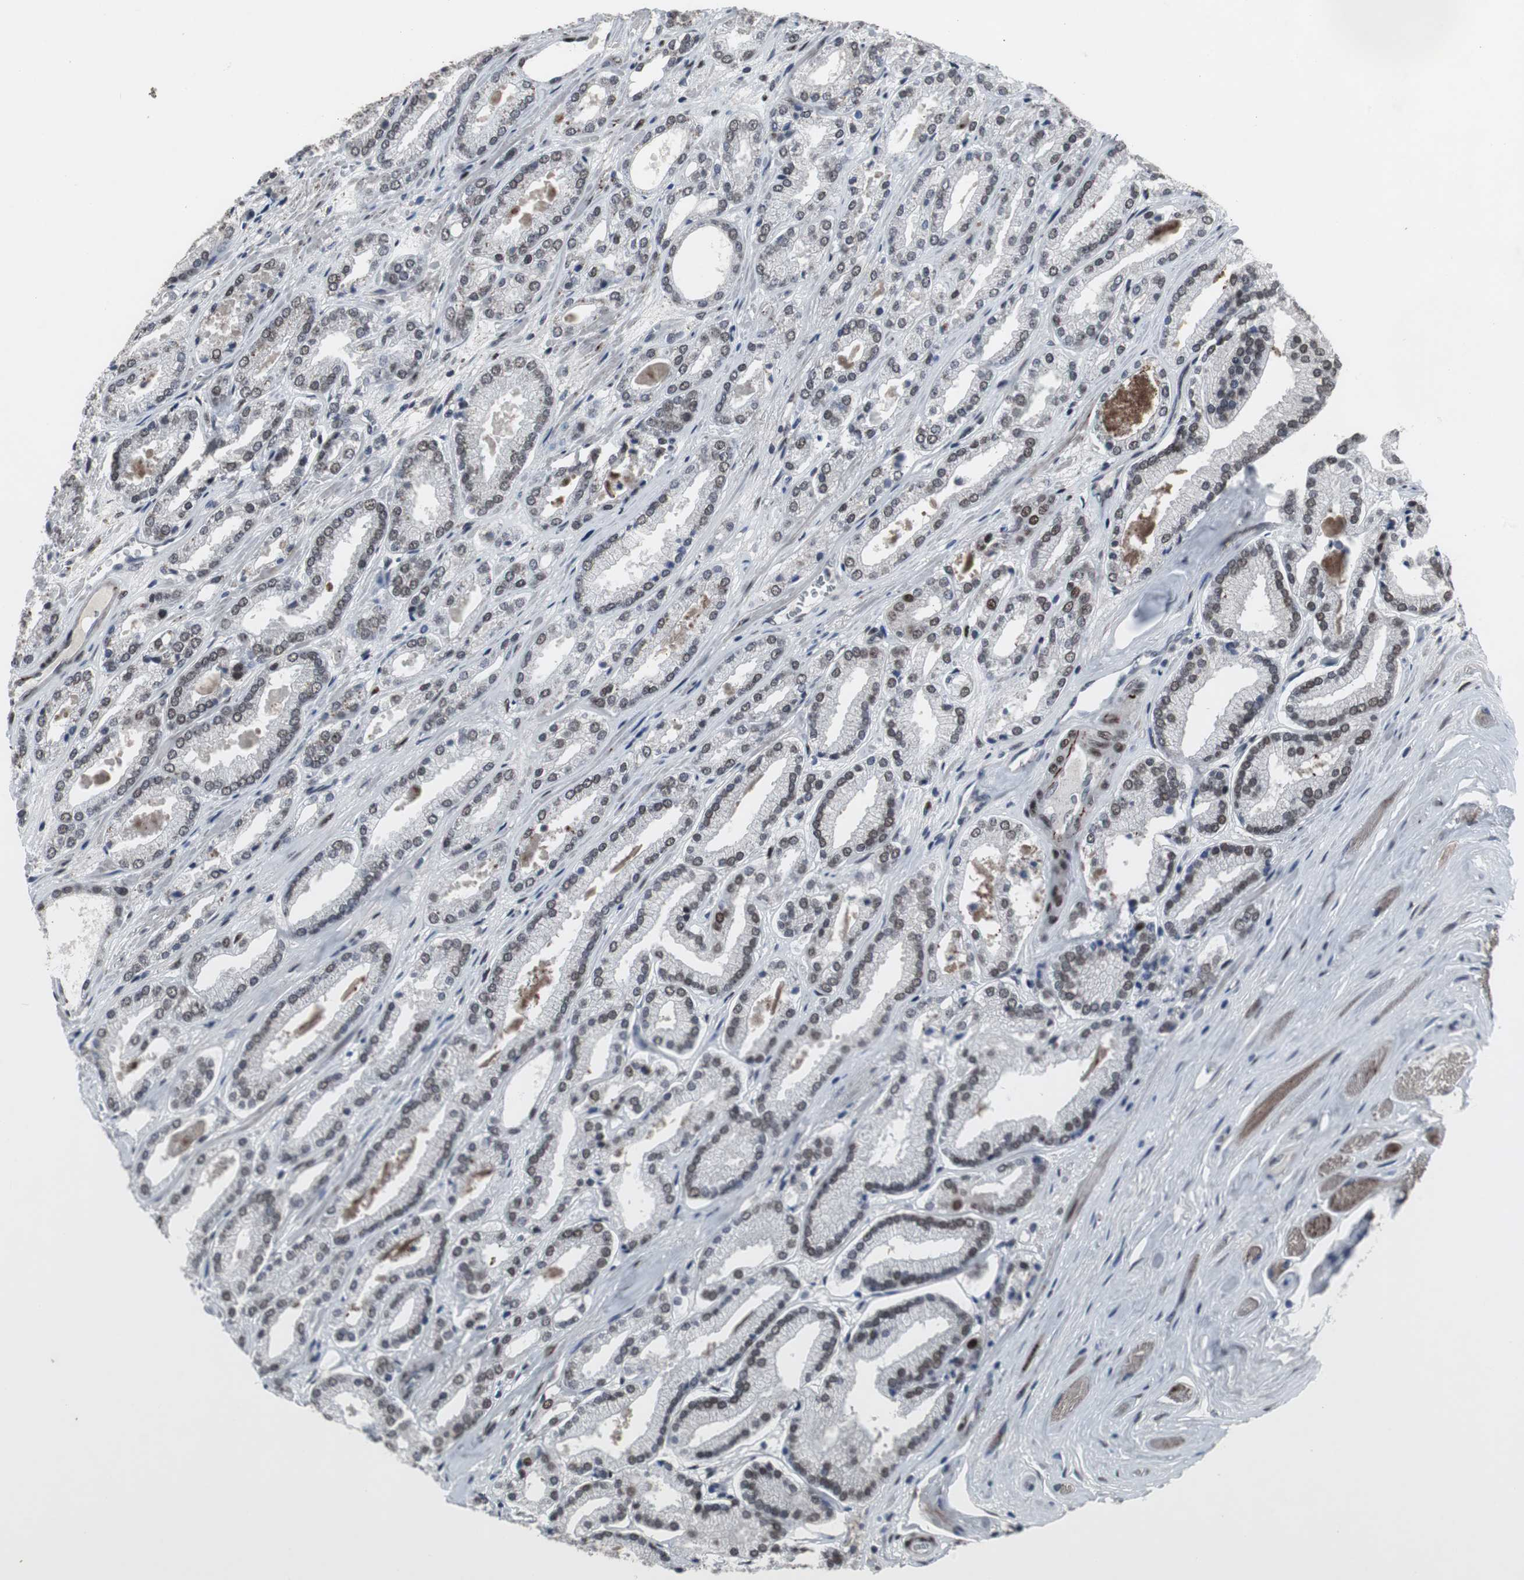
{"staining": {"intensity": "moderate", "quantity": ">75%", "location": "nuclear"}, "tissue": "prostate cancer", "cell_type": "Tumor cells", "image_type": "cancer", "snomed": [{"axis": "morphology", "description": "Adenocarcinoma, Low grade"}, {"axis": "topography", "description": "Prostate"}], "caption": "Protein staining of adenocarcinoma (low-grade) (prostate) tissue reveals moderate nuclear staining in approximately >75% of tumor cells.", "gene": "FOXP4", "patient": {"sex": "male", "age": 59}}